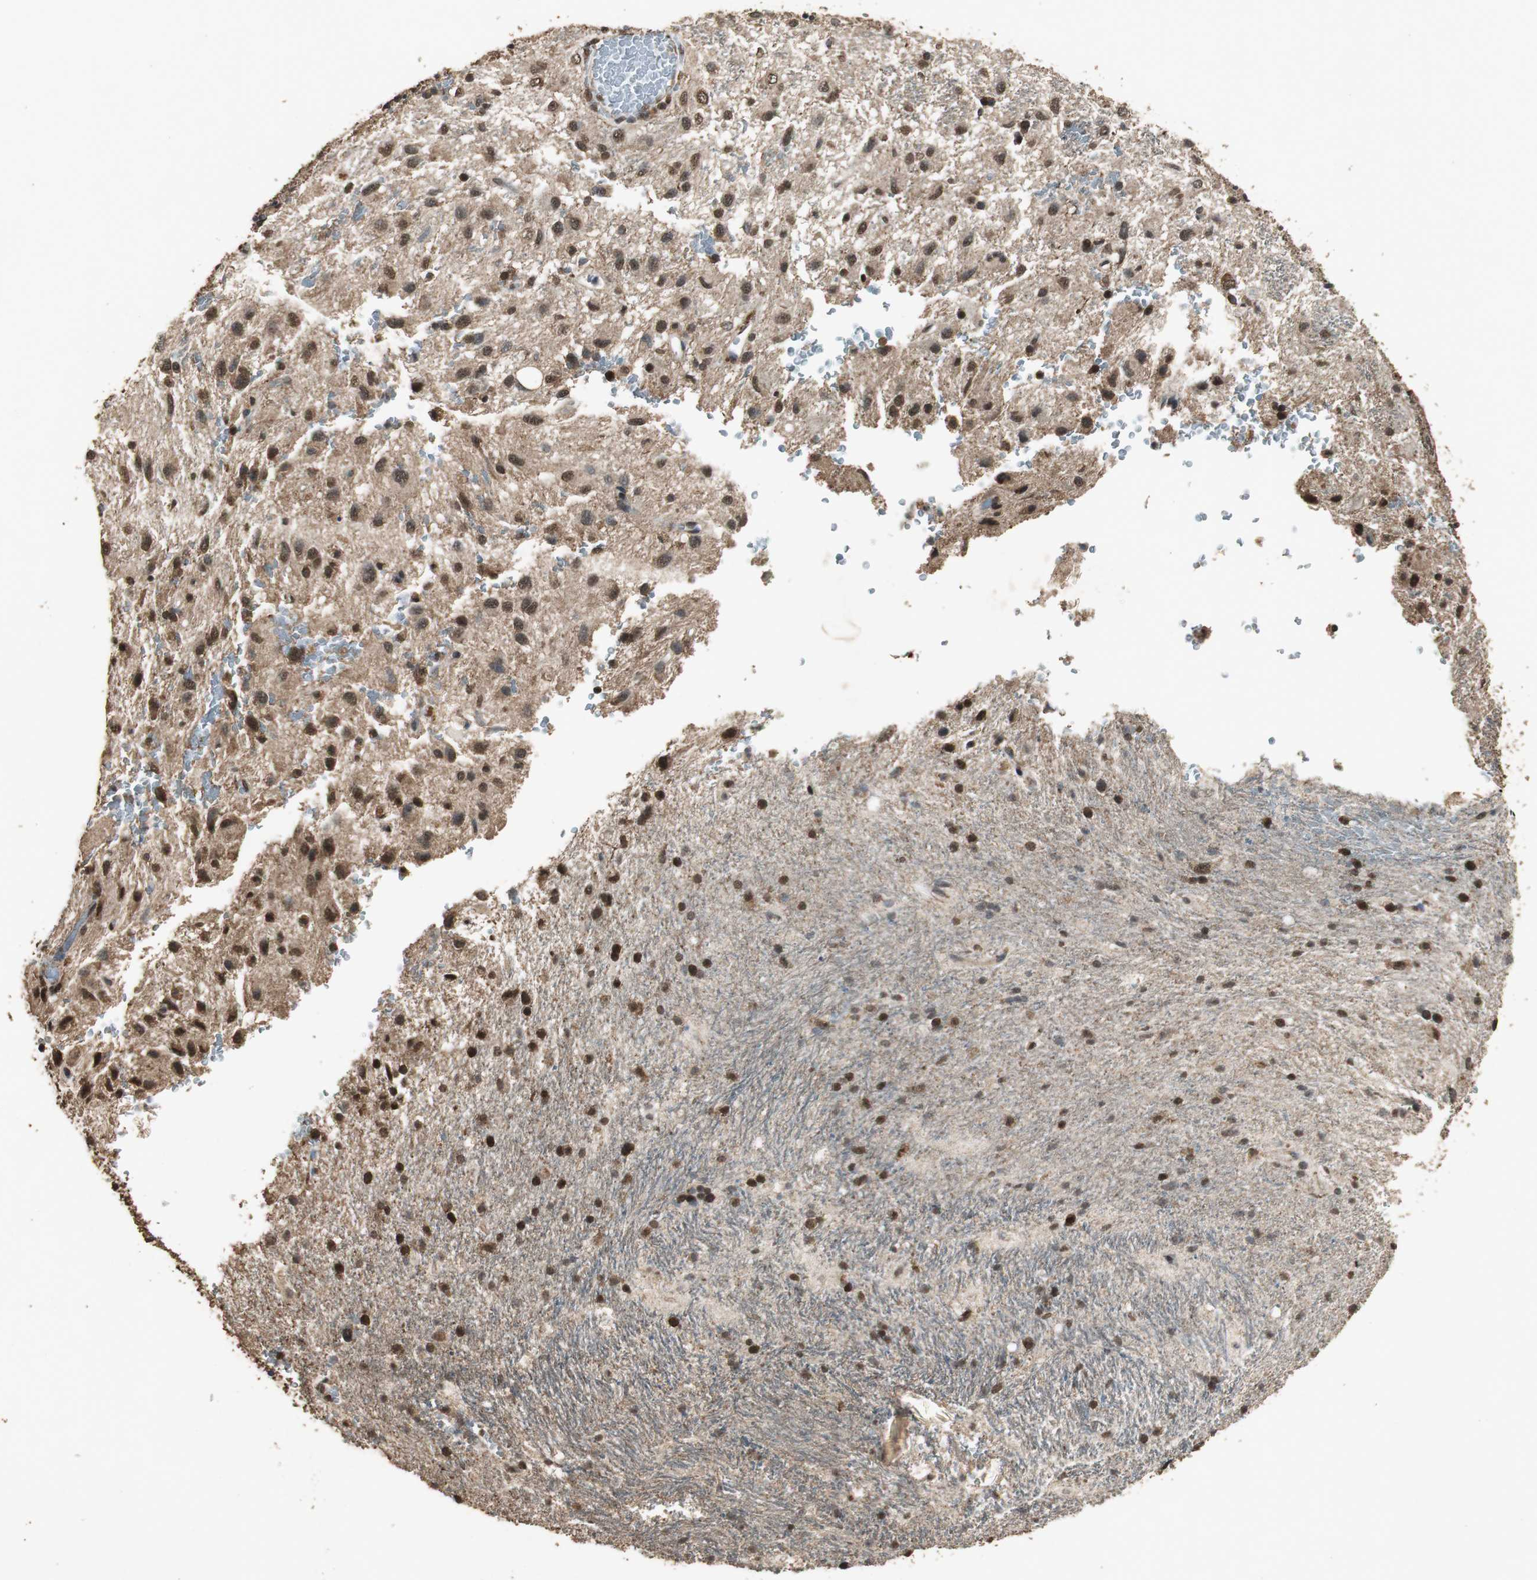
{"staining": {"intensity": "strong", "quantity": ">75%", "location": "cytoplasmic/membranous,nuclear"}, "tissue": "glioma", "cell_type": "Tumor cells", "image_type": "cancer", "snomed": [{"axis": "morphology", "description": "Glioma, malignant, Low grade"}, {"axis": "topography", "description": "Brain"}], "caption": "This photomicrograph demonstrates IHC staining of human malignant glioma (low-grade), with high strong cytoplasmic/membranous and nuclear staining in about >75% of tumor cells.", "gene": "PPP1R13B", "patient": {"sex": "male", "age": 77}}